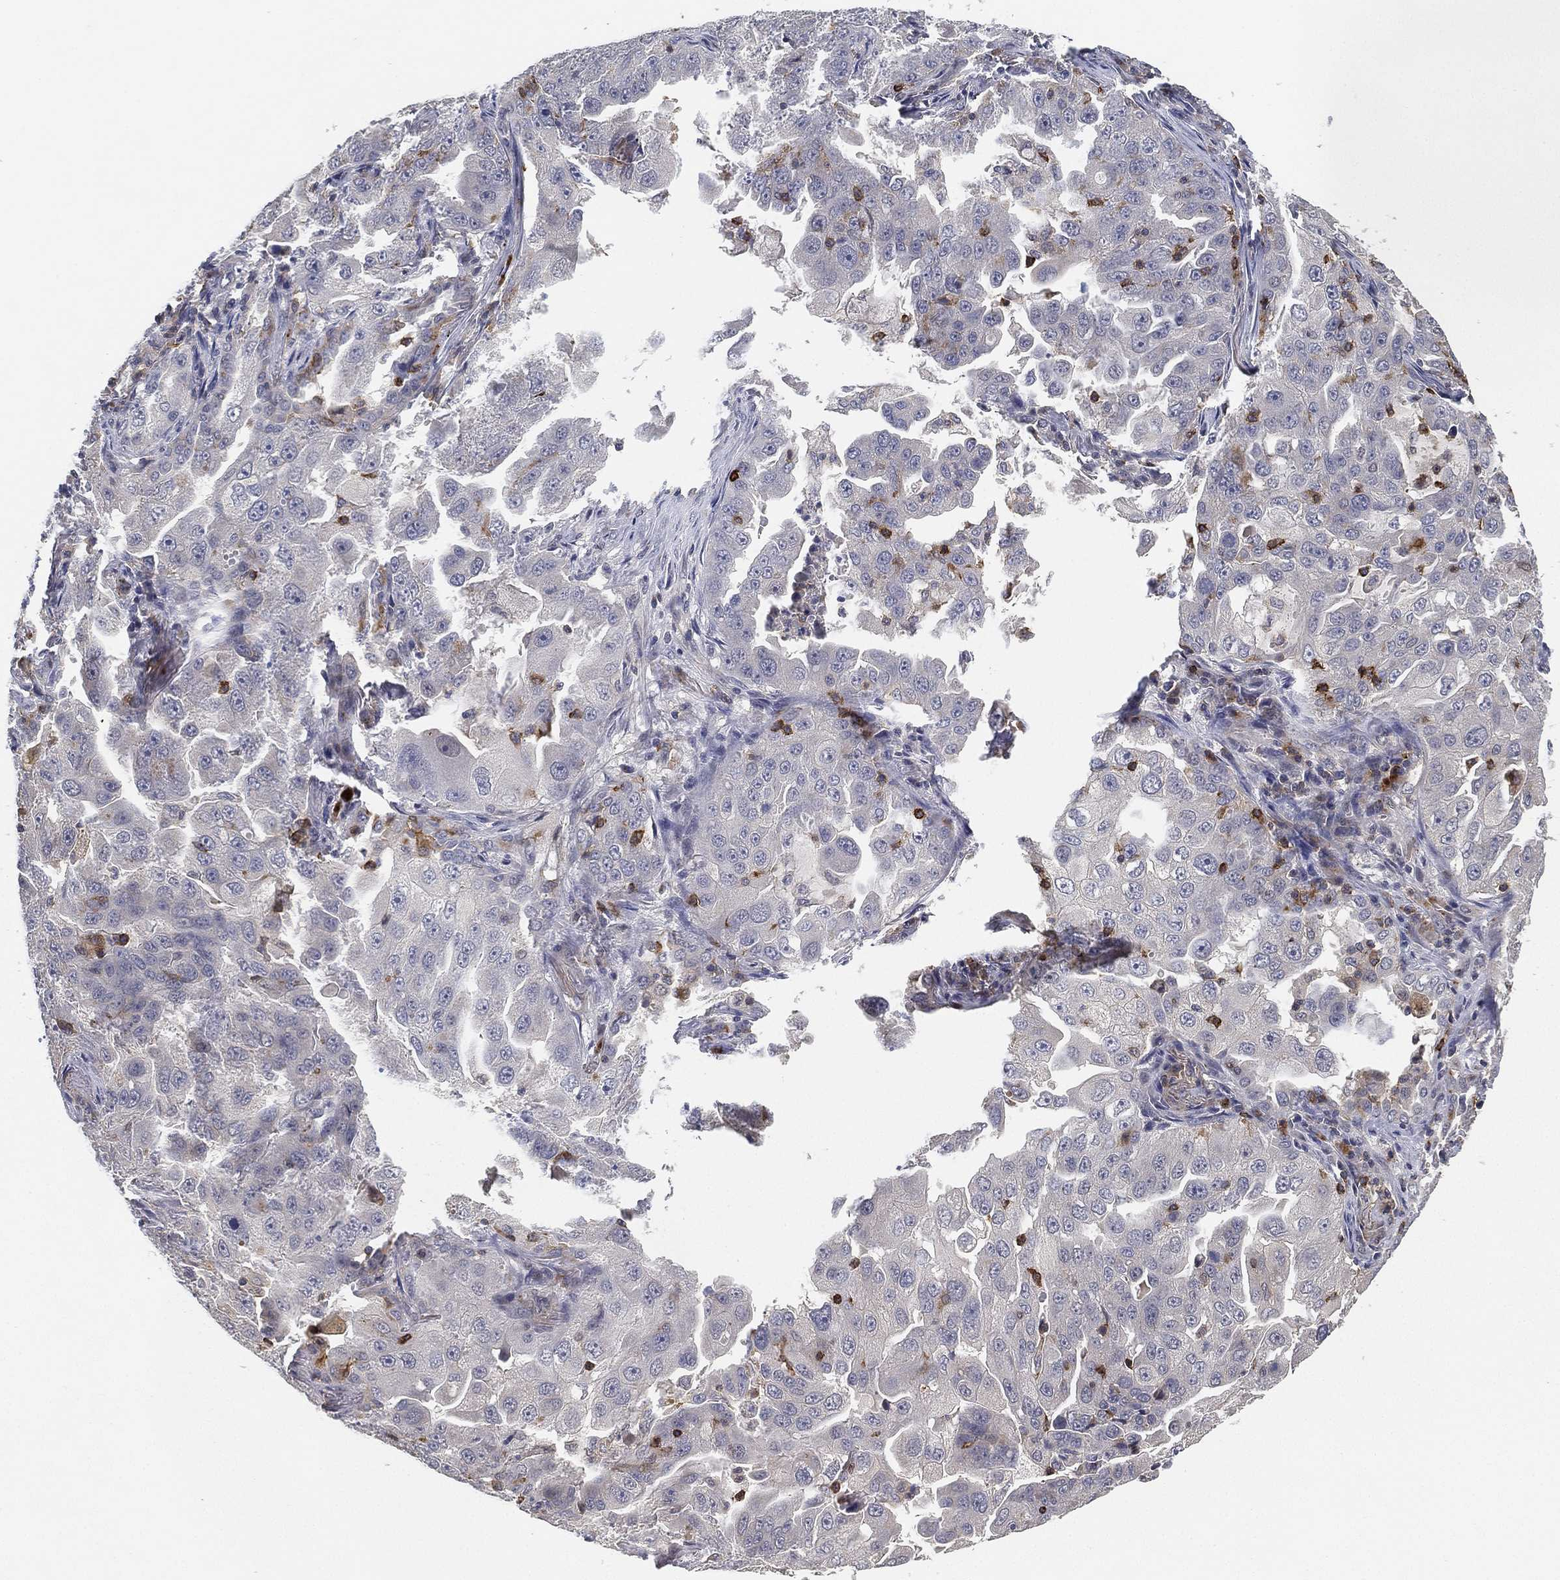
{"staining": {"intensity": "negative", "quantity": "none", "location": "none"}, "tissue": "lung cancer", "cell_type": "Tumor cells", "image_type": "cancer", "snomed": [{"axis": "morphology", "description": "Adenocarcinoma, NOS"}, {"axis": "topography", "description": "Lung"}], "caption": "Photomicrograph shows no protein expression in tumor cells of lung cancer (adenocarcinoma) tissue.", "gene": "CFAP251", "patient": {"sex": "female", "age": 61}}